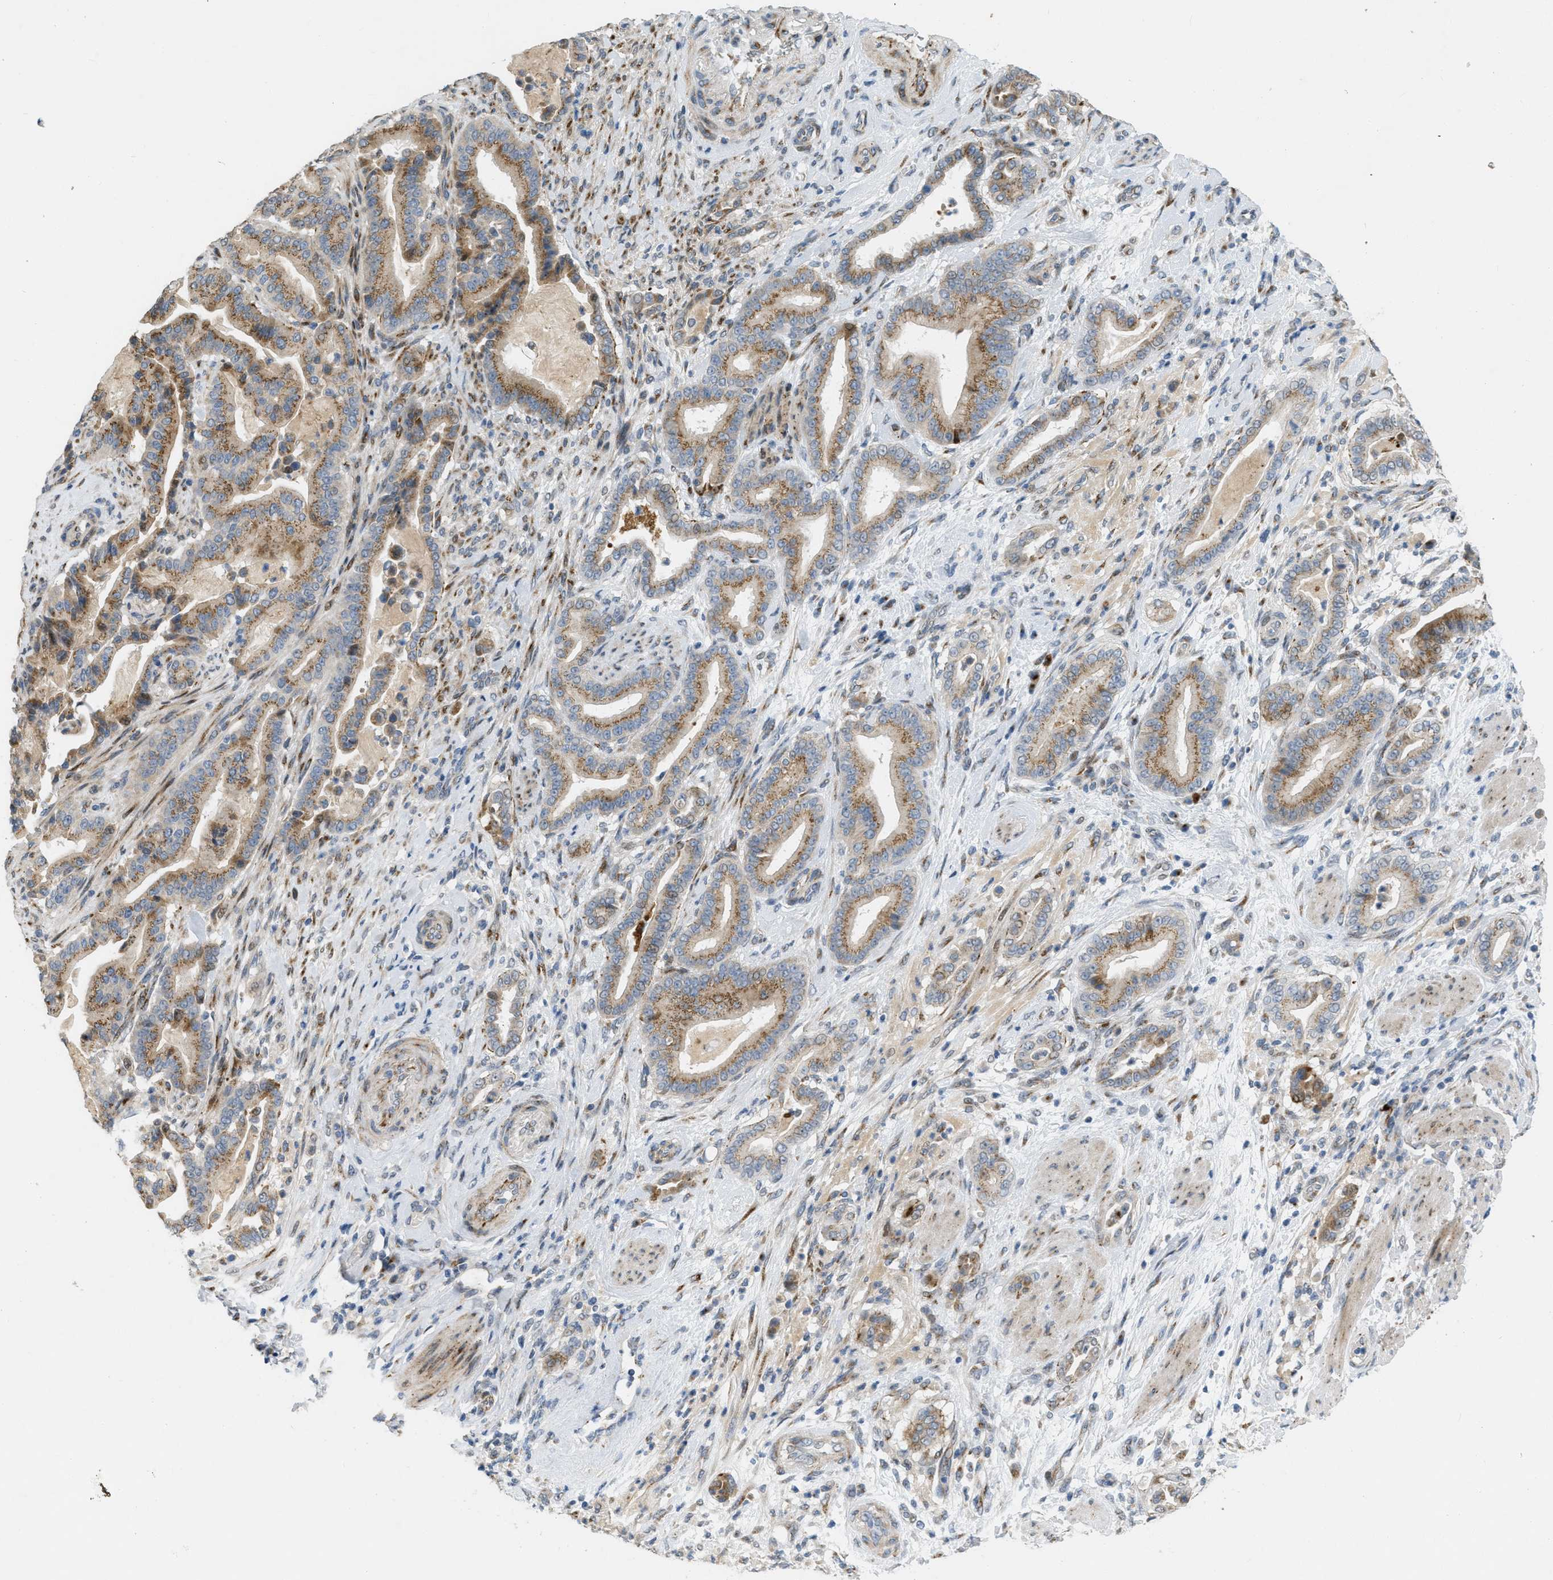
{"staining": {"intensity": "moderate", "quantity": ">75%", "location": "cytoplasmic/membranous"}, "tissue": "pancreatic cancer", "cell_type": "Tumor cells", "image_type": "cancer", "snomed": [{"axis": "morphology", "description": "Normal tissue, NOS"}, {"axis": "morphology", "description": "Adenocarcinoma, NOS"}, {"axis": "topography", "description": "Pancreas"}], "caption": "Pancreatic cancer (adenocarcinoma) stained for a protein (brown) shows moderate cytoplasmic/membranous positive positivity in approximately >75% of tumor cells.", "gene": "ZFPL1", "patient": {"sex": "male", "age": 63}}